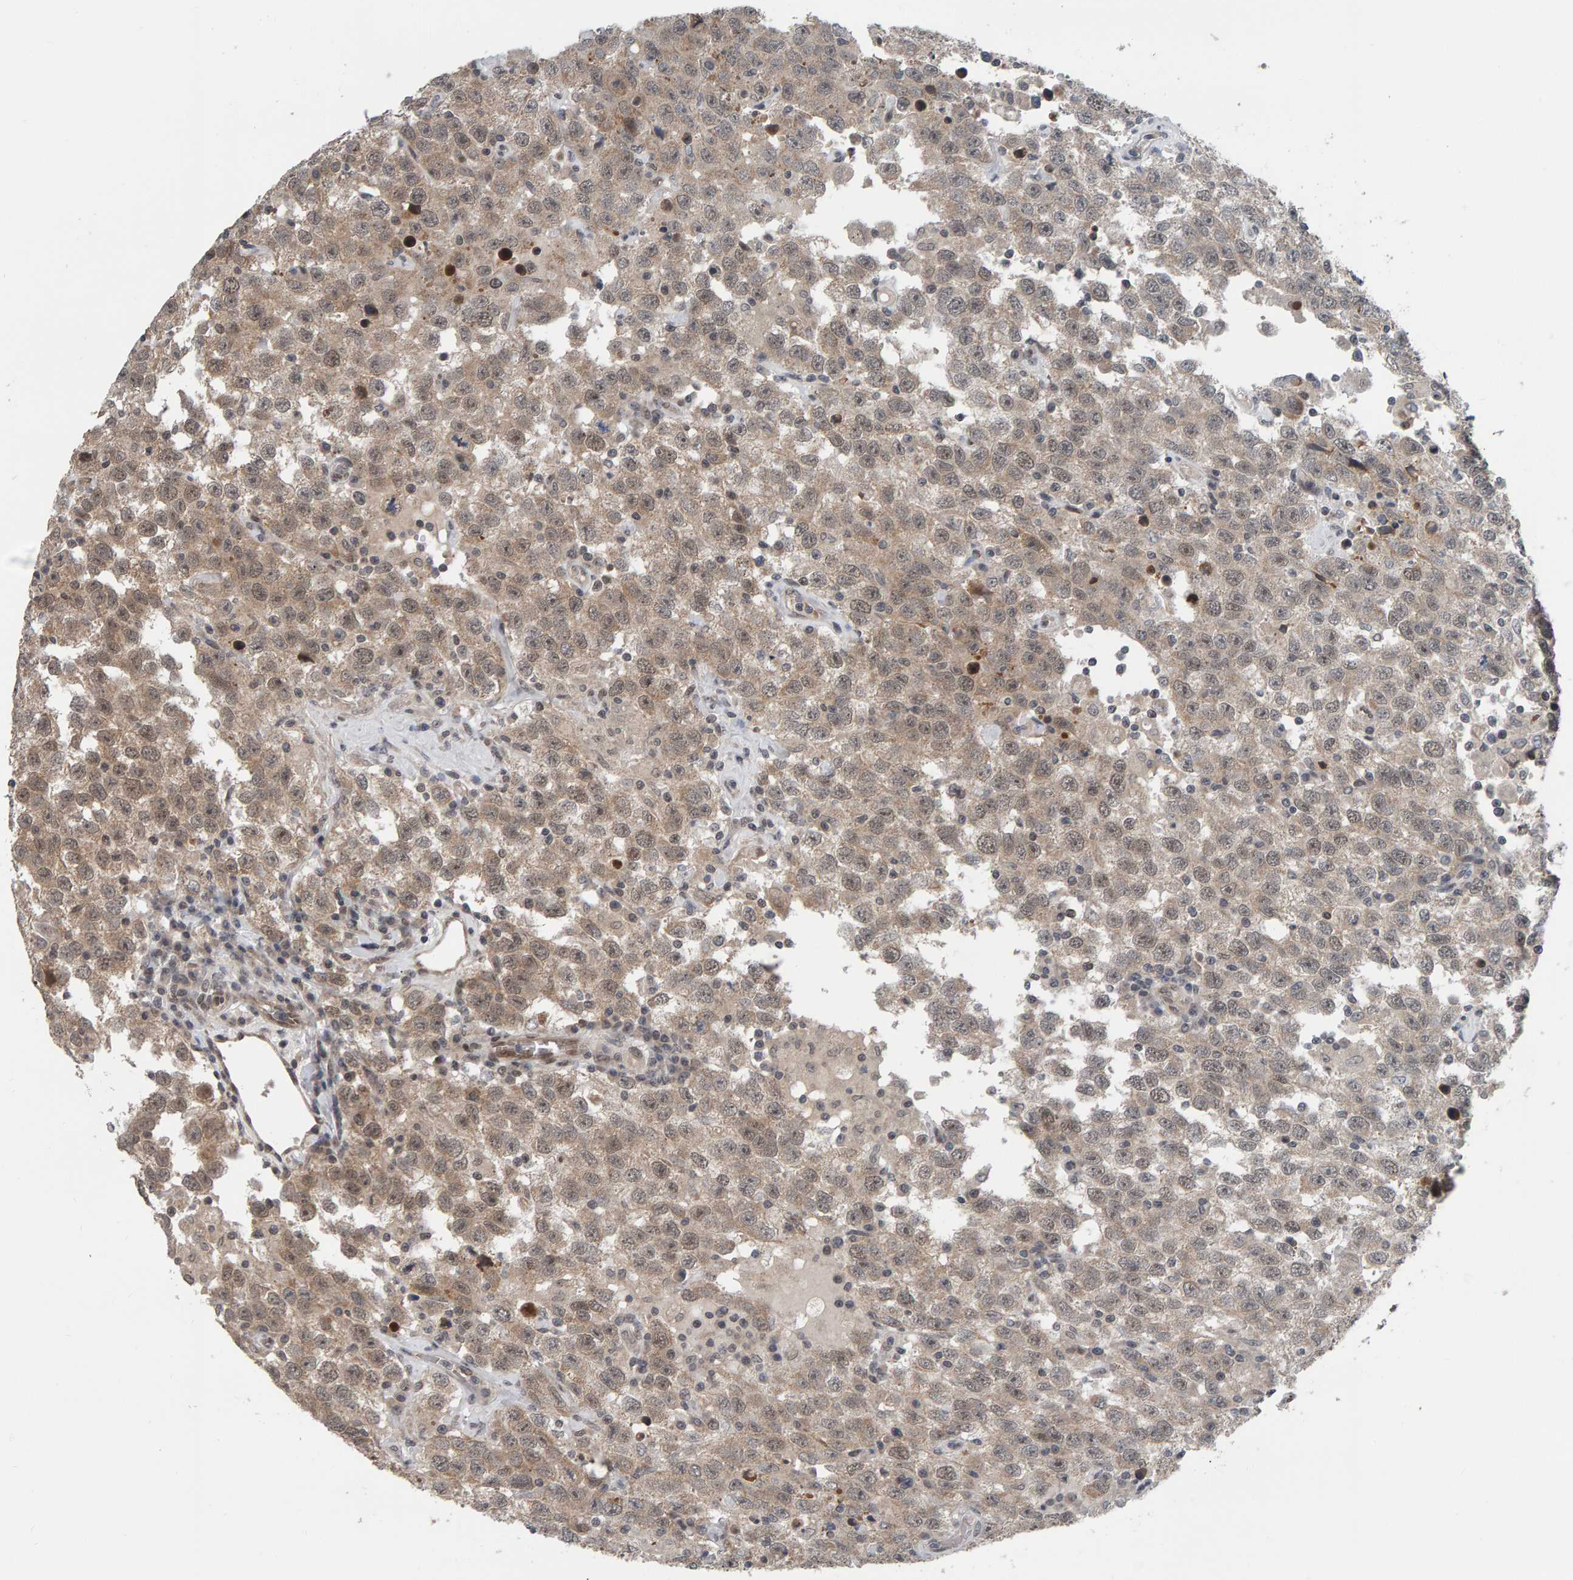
{"staining": {"intensity": "weak", "quantity": "25%-75%", "location": "cytoplasmic/membranous"}, "tissue": "testis cancer", "cell_type": "Tumor cells", "image_type": "cancer", "snomed": [{"axis": "morphology", "description": "Seminoma, NOS"}, {"axis": "topography", "description": "Testis"}], "caption": "Immunohistochemical staining of human seminoma (testis) reveals low levels of weak cytoplasmic/membranous staining in about 25%-75% of tumor cells. The protein of interest is stained brown, and the nuclei are stained in blue (DAB IHC with brightfield microscopy, high magnification).", "gene": "COASY", "patient": {"sex": "male", "age": 41}}